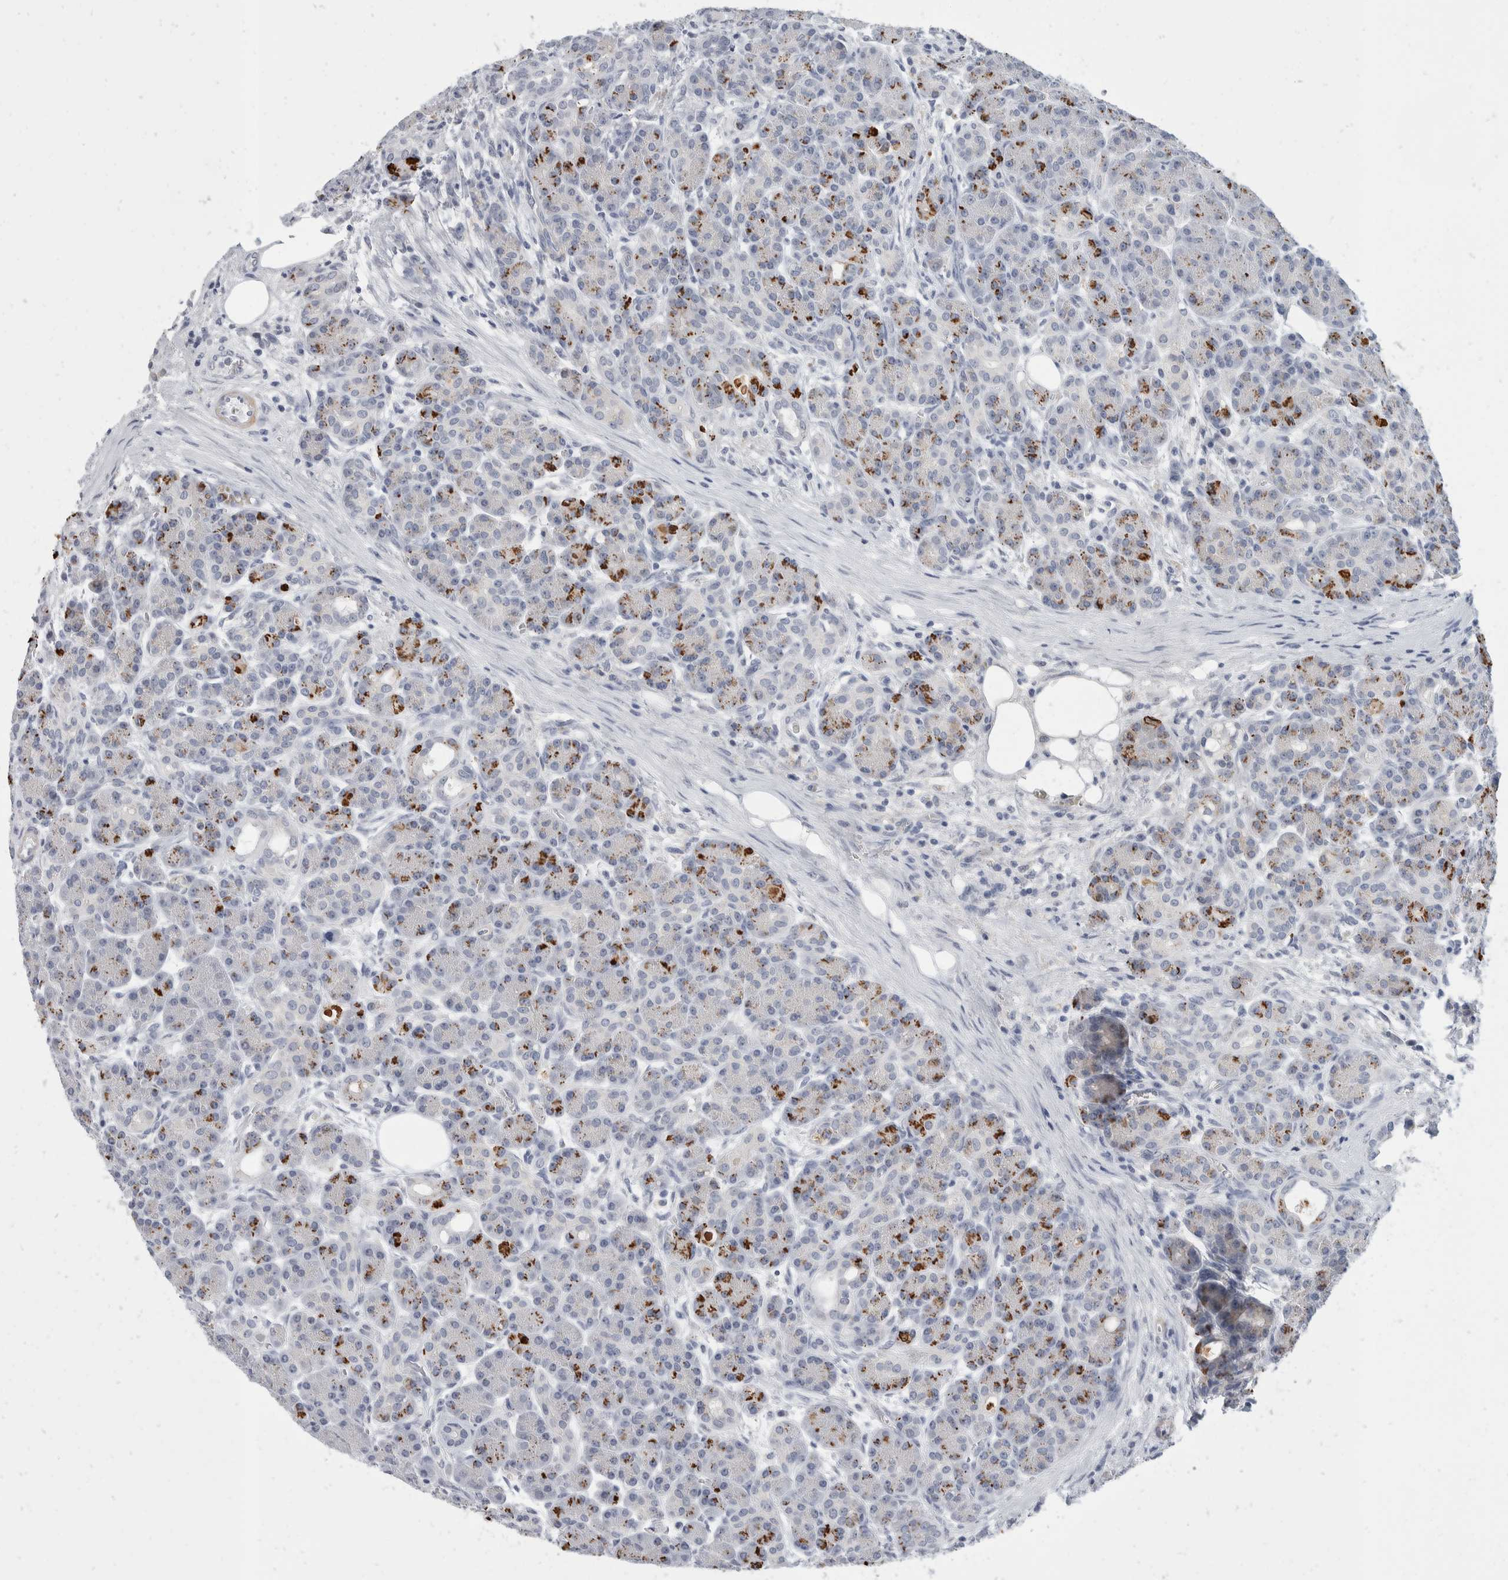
{"staining": {"intensity": "strong", "quantity": "<25%", "location": "cytoplasmic/membranous"}, "tissue": "pancreas", "cell_type": "Exocrine glandular cells", "image_type": "normal", "snomed": [{"axis": "morphology", "description": "Normal tissue, NOS"}, {"axis": "topography", "description": "Pancreas"}], "caption": "Protein staining demonstrates strong cytoplasmic/membranous expression in approximately <25% of exocrine glandular cells in normal pancreas. (brown staining indicates protein expression, while blue staining denotes nuclei).", "gene": "CATSPERD", "patient": {"sex": "male", "age": 63}}